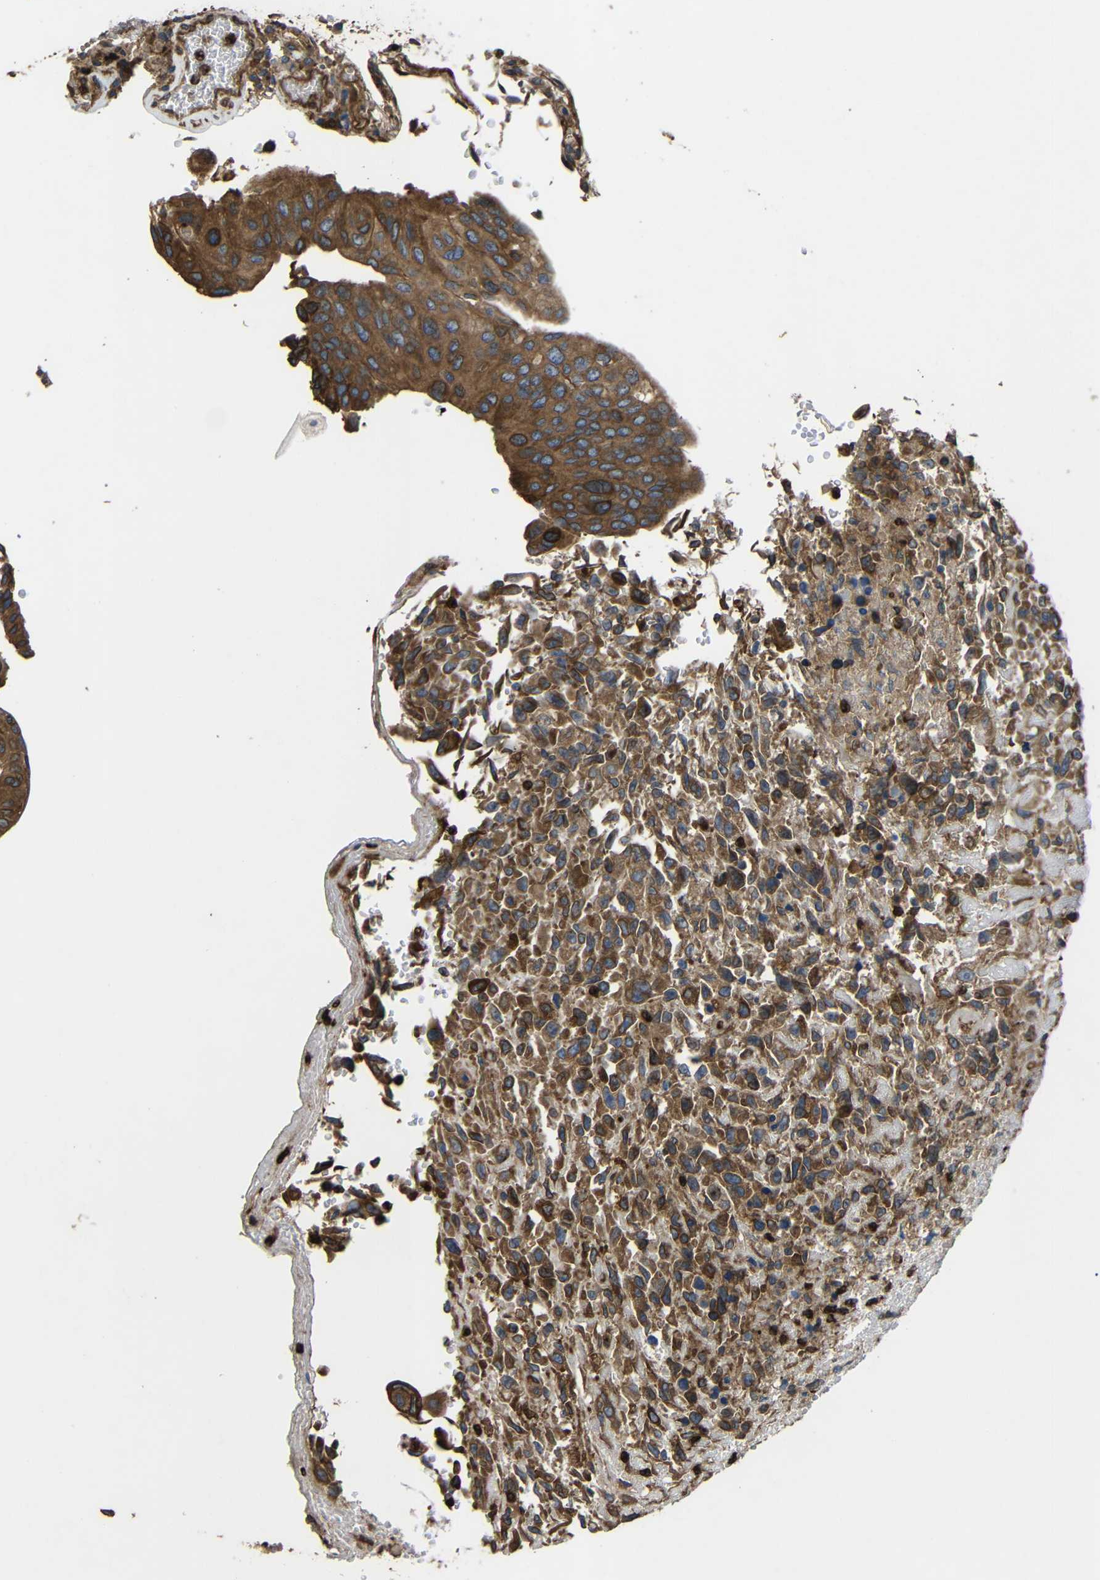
{"staining": {"intensity": "moderate", "quantity": ">75%", "location": "cytoplasmic/membranous"}, "tissue": "urothelial cancer", "cell_type": "Tumor cells", "image_type": "cancer", "snomed": [{"axis": "morphology", "description": "Urothelial carcinoma, High grade"}, {"axis": "topography", "description": "Urinary bladder"}], "caption": "Urothelial cancer tissue demonstrates moderate cytoplasmic/membranous staining in about >75% of tumor cells, visualized by immunohistochemistry. Using DAB (3,3'-diaminobenzidine) (brown) and hematoxylin (blue) stains, captured at high magnification using brightfield microscopy.", "gene": "TREM2", "patient": {"sex": "male", "age": 66}}